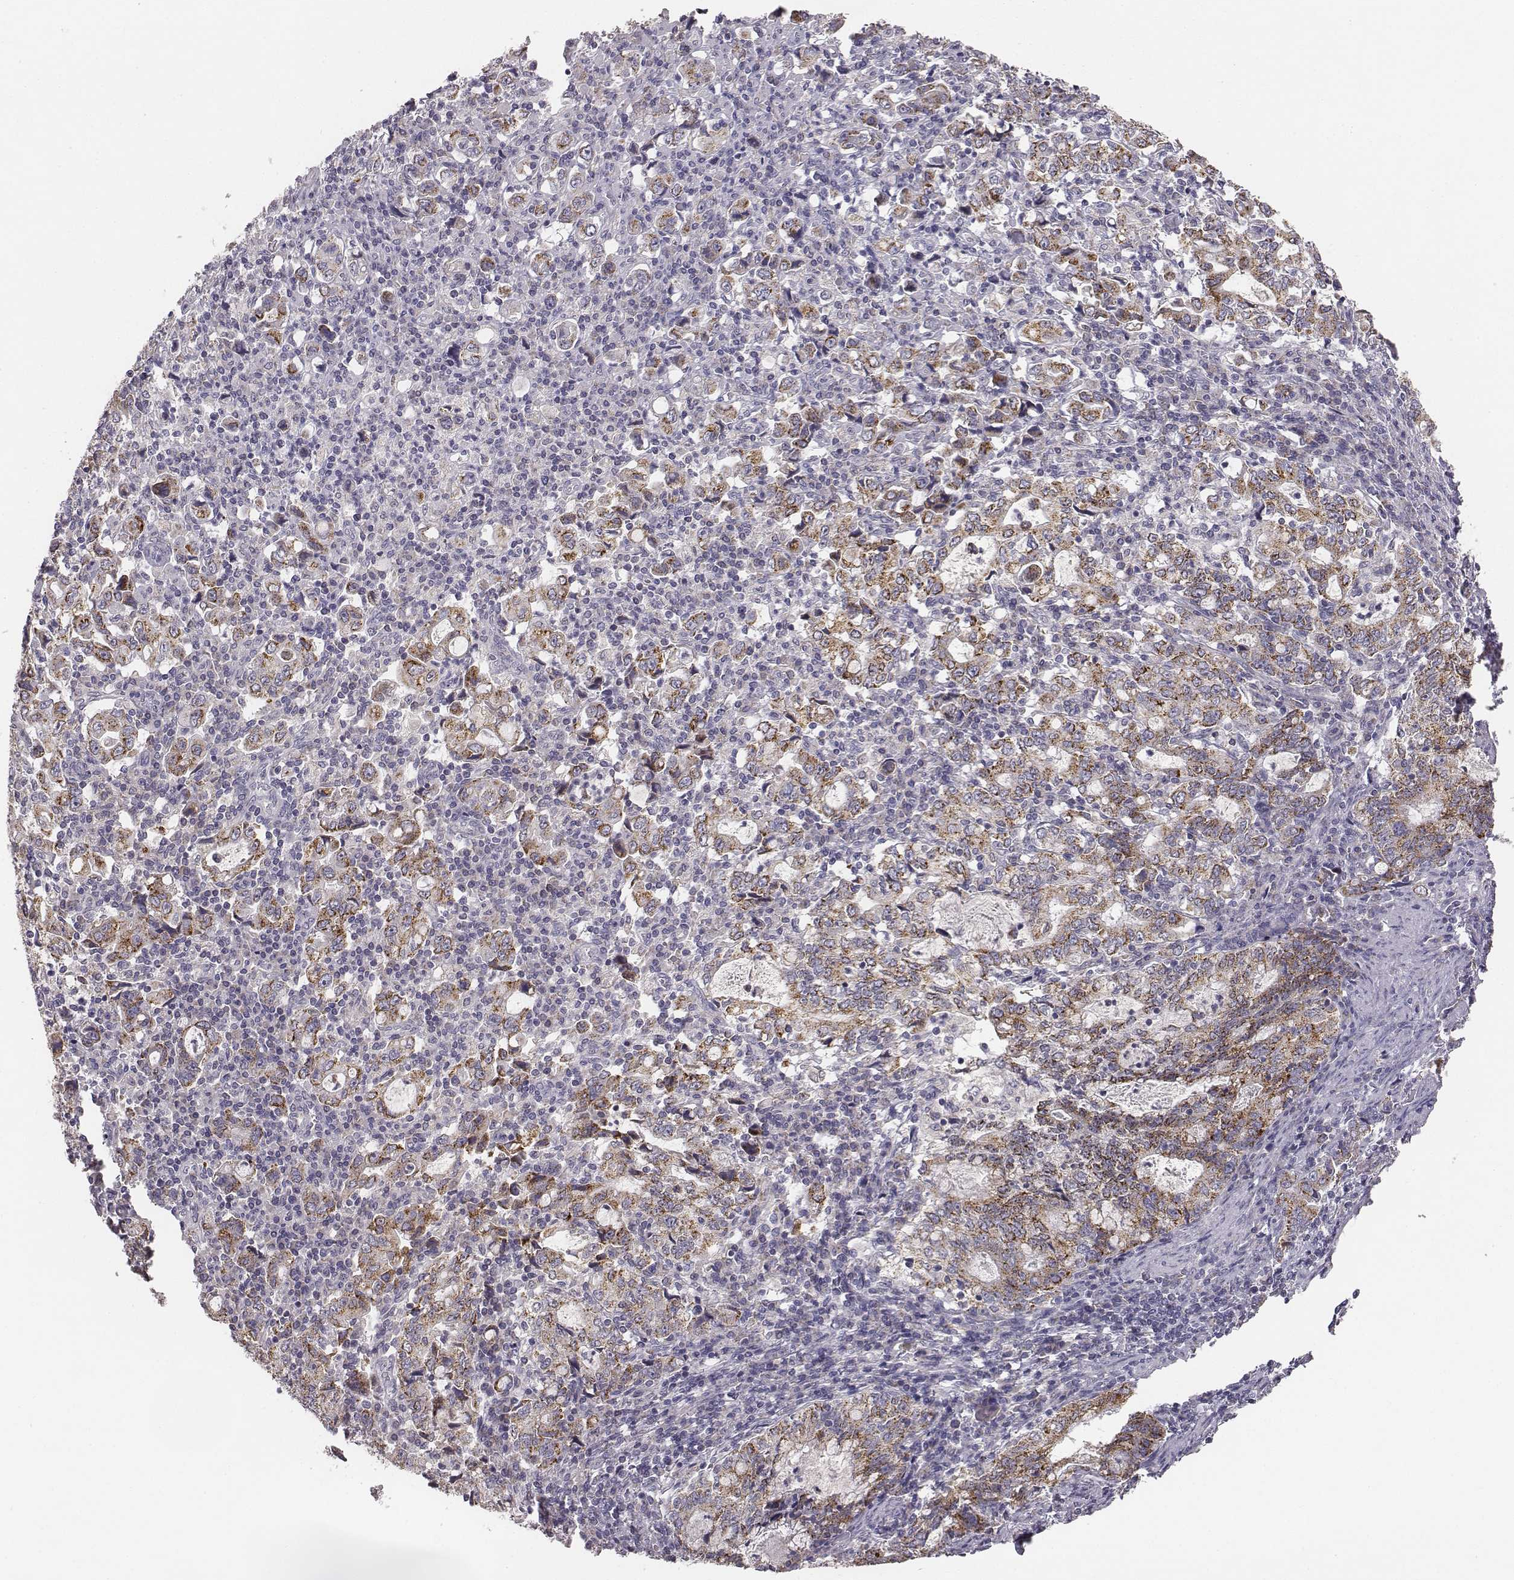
{"staining": {"intensity": "moderate", "quantity": ">75%", "location": "cytoplasmic/membranous"}, "tissue": "stomach cancer", "cell_type": "Tumor cells", "image_type": "cancer", "snomed": [{"axis": "morphology", "description": "Adenocarcinoma, NOS"}, {"axis": "topography", "description": "Stomach, lower"}], "caption": "A photomicrograph of human stomach cancer (adenocarcinoma) stained for a protein reveals moderate cytoplasmic/membranous brown staining in tumor cells. (Brightfield microscopy of DAB IHC at high magnification).", "gene": "ABCD3", "patient": {"sex": "female", "age": 72}}